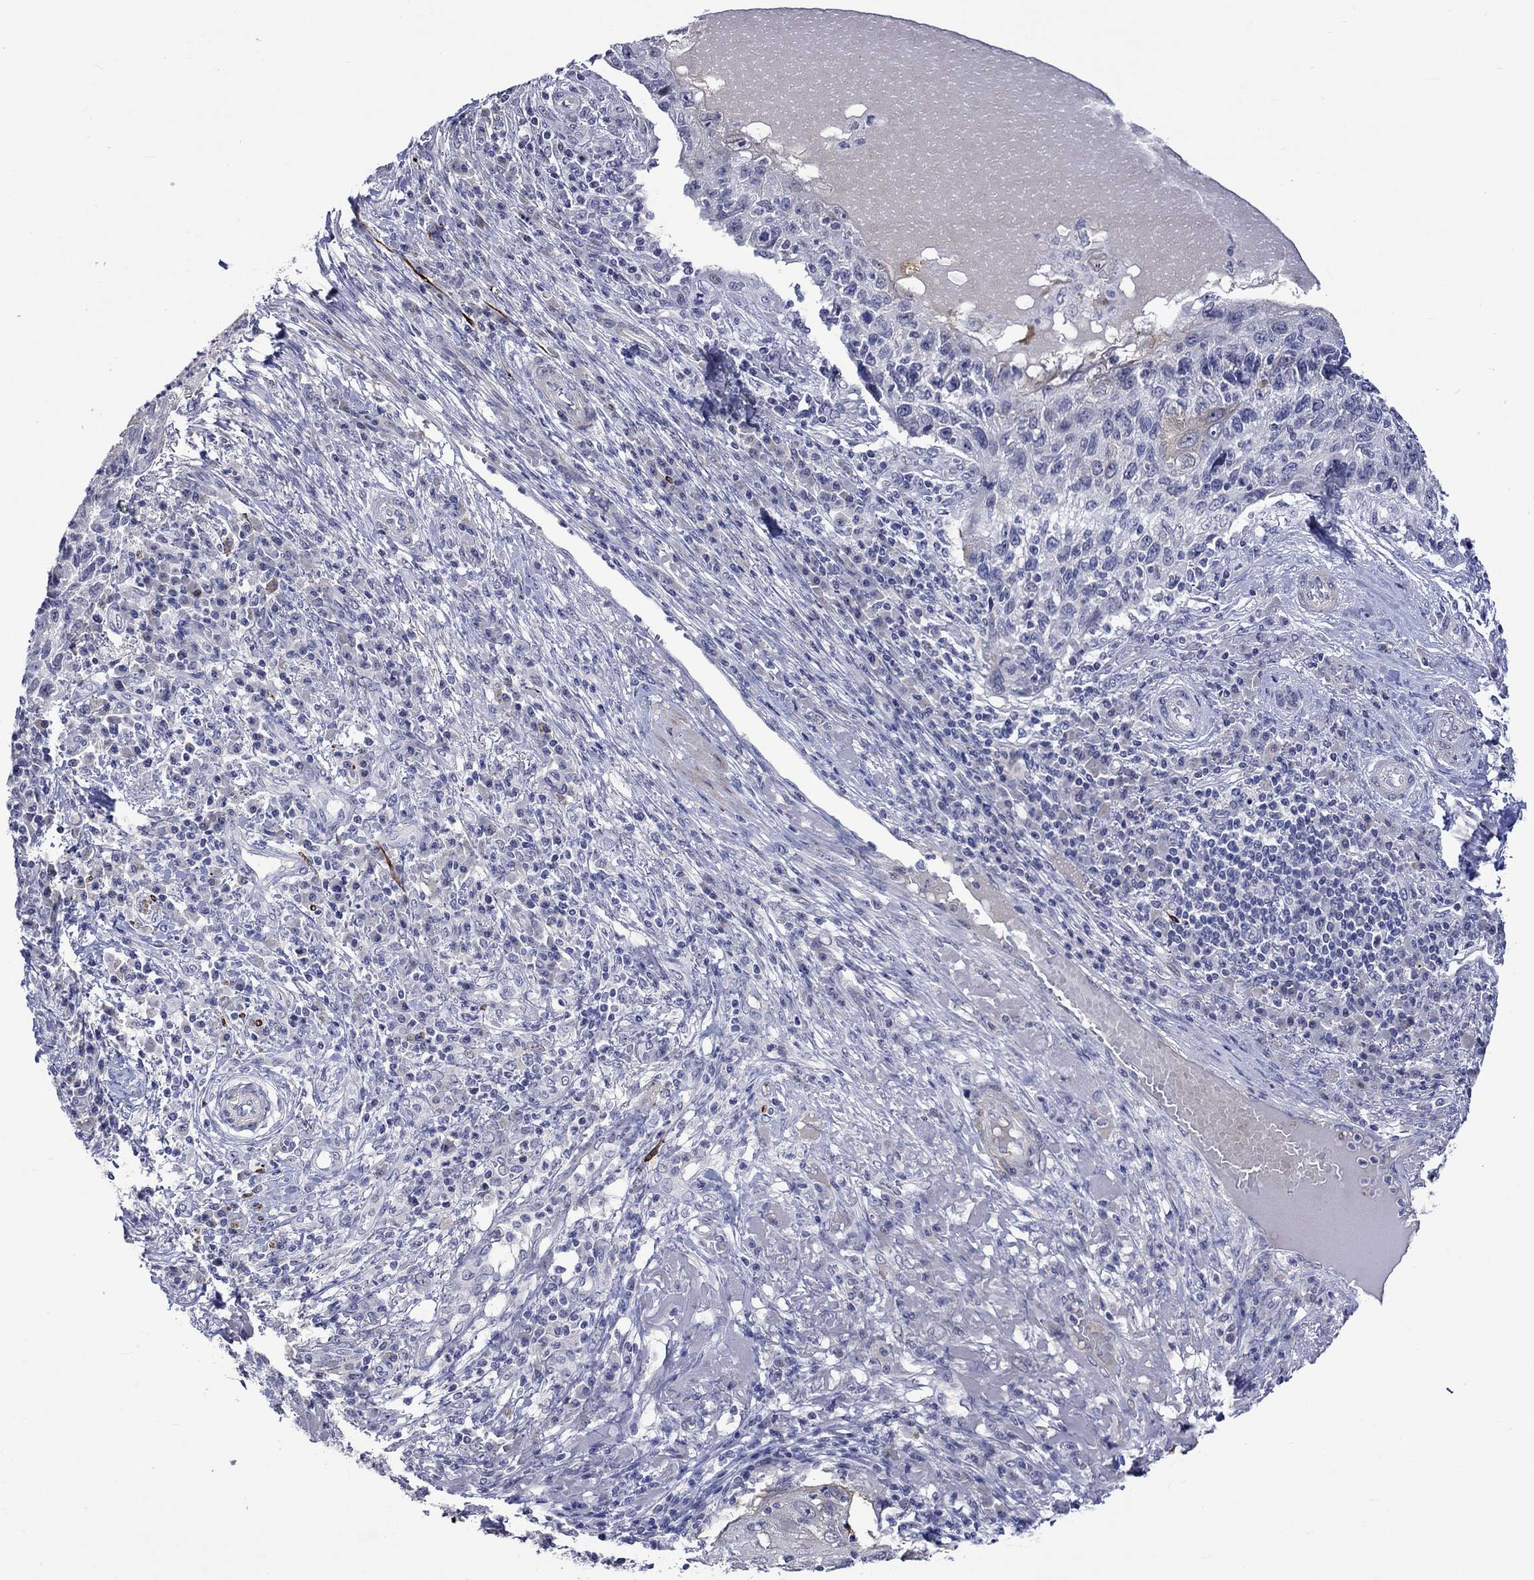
{"staining": {"intensity": "negative", "quantity": "none", "location": "none"}, "tissue": "skin cancer", "cell_type": "Tumor cells", "image_type": "cancer", "snomed": [{"axis": "morphology", "description": "Squamous cell carcinoma, NOS"}, {"axis": "topography", "description": "Skin"}], "caption": "IHC micrograph of neoplastic tissue: skin cancer stained with DAB (3,3'-diaminobenzidine) demonstrates no significant protein staining in tumor cells. The staining is performed using DAB brown chromogen with nuclei counter-stained in using hematoxylin.", "gene": "CRYAB", "patient": {"sex": "male", "age": 92}}